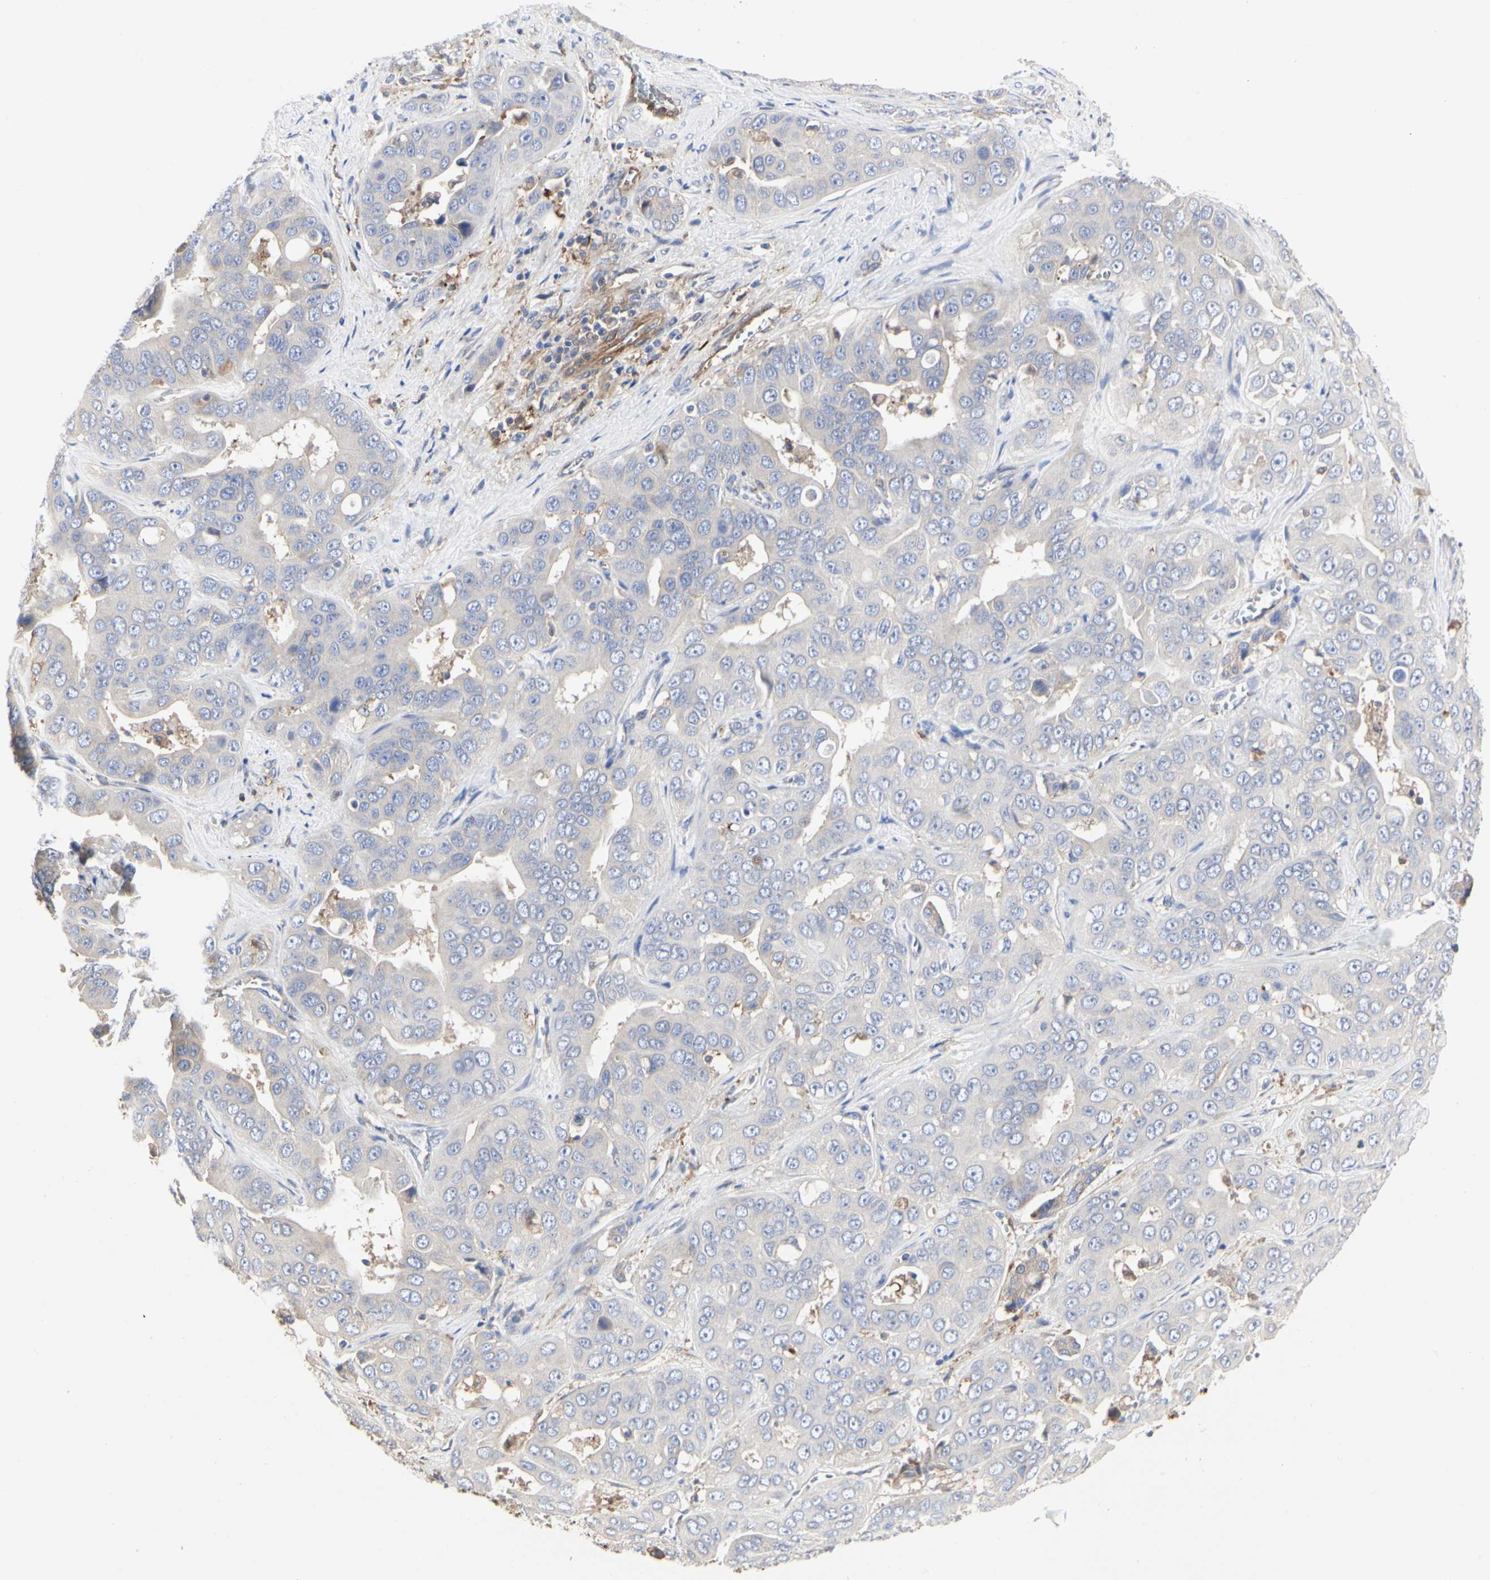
{"staining": {"intensity": "negative", "quantity": "none", "location": "none"}, "tissue": "liver cancer", "cell_type": "Tumor cells", "image_type": "cancer", "snomed": [{"axis": "morphology", "description": "Cholangiocarcinoma"}, {"axis": "topography", "description": "Liver"}], "caption": "Immunohistochemistry (IHC) of cholangiocarcinoma (liver) shows no staining in tumor cells. (DAB (3,3'-diaminobenzidine) IHC, high magnification).", "gene": "C3orf52", "patient": {"sex": "female", "age": 52}}